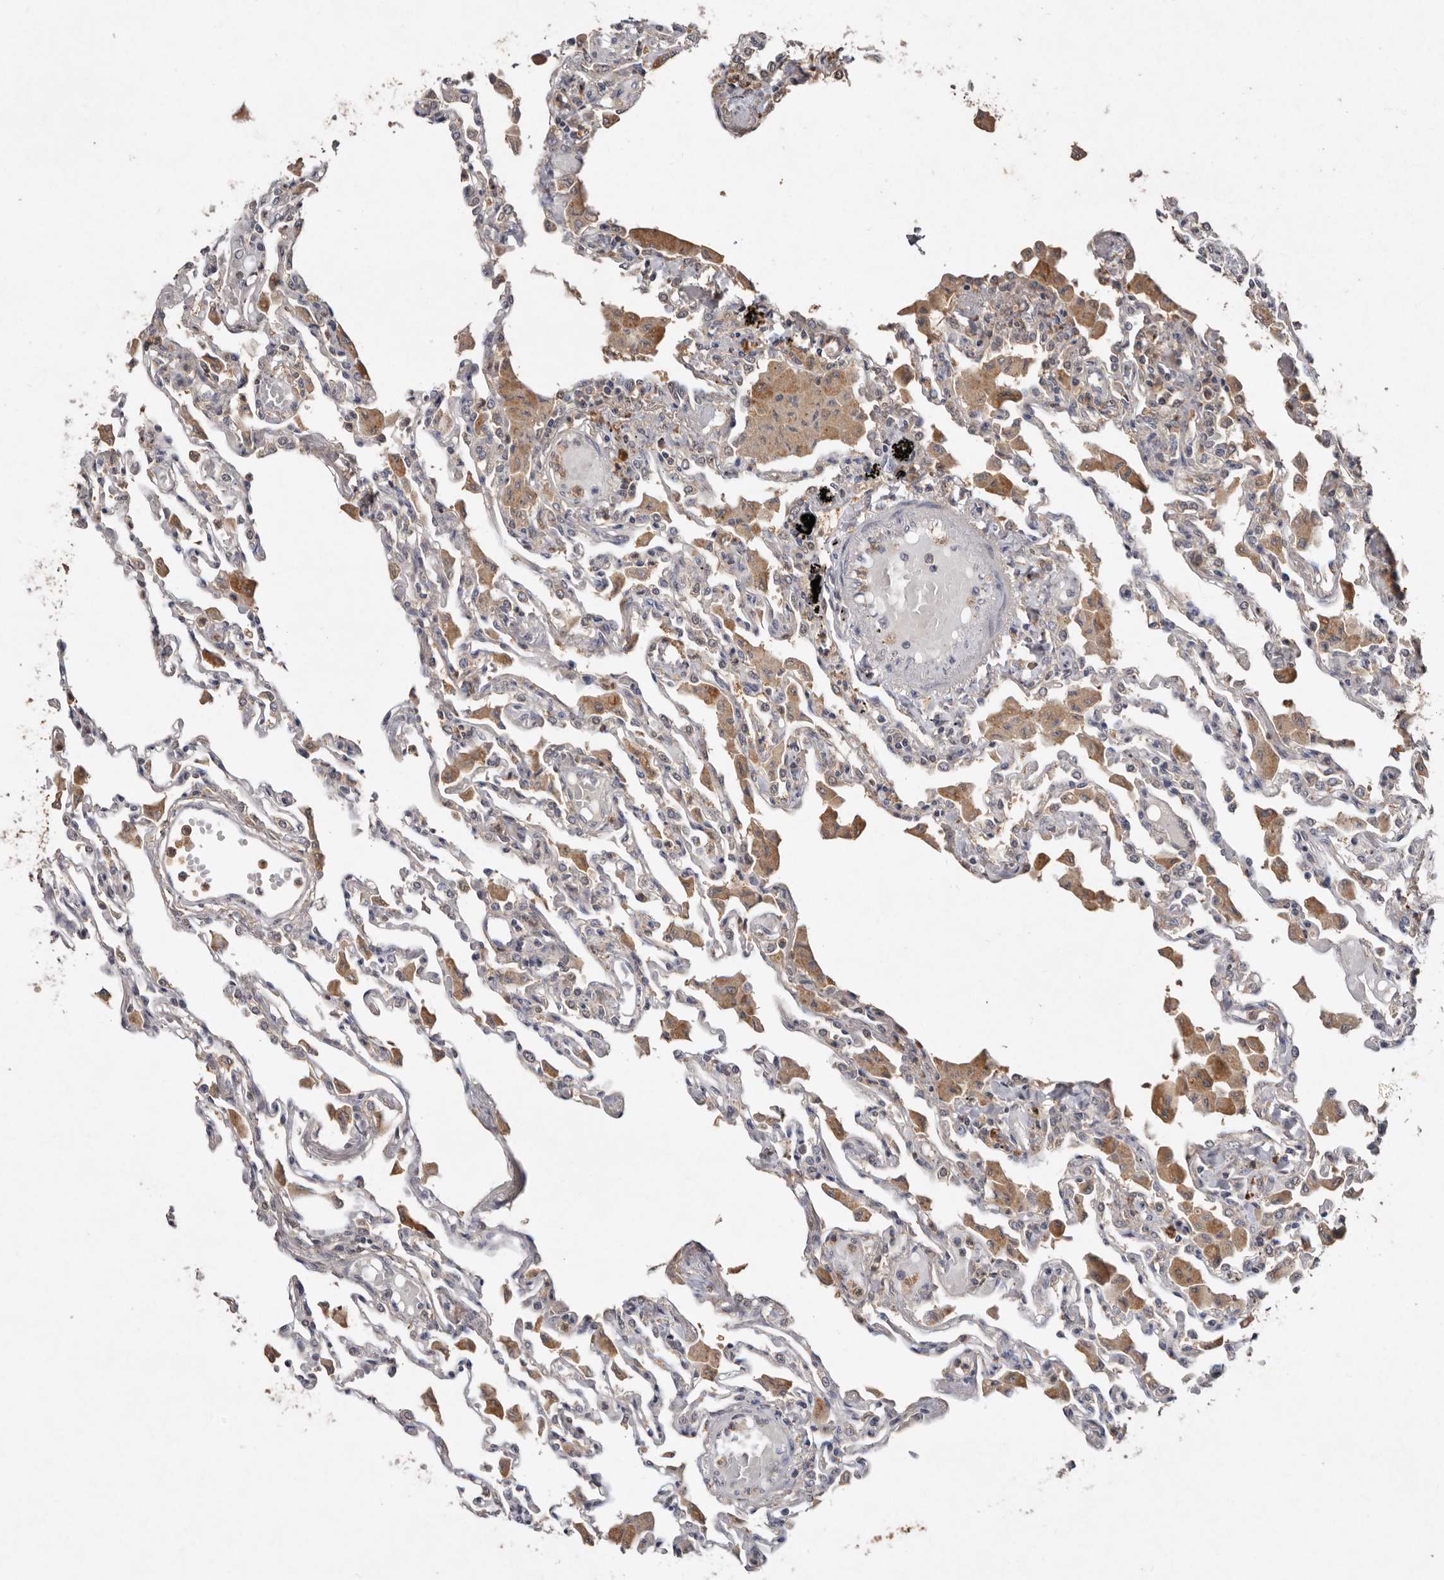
{"staining": {"intensity": "negative", "quantity": "none", "location": "none"}, "tissue": "lung", "cell_type": "Alveolar cells", "image_type": "normal", "snomed": [{"axis": "morphology", "description": "Normal tissue, NOS"}, {"axis": "topography", "description": "Bronchus"}, {"axis": "topography", "description": "Lung"}], "caption": "This histopathology image is of benign lung stained with immunohistochemistry to label a protein in brown with the nuclei are counter-stained blue. There is no positivity in alveolar cells.", "gene": "EDEM1", "patient": {"sex": "female", "age": 49}}